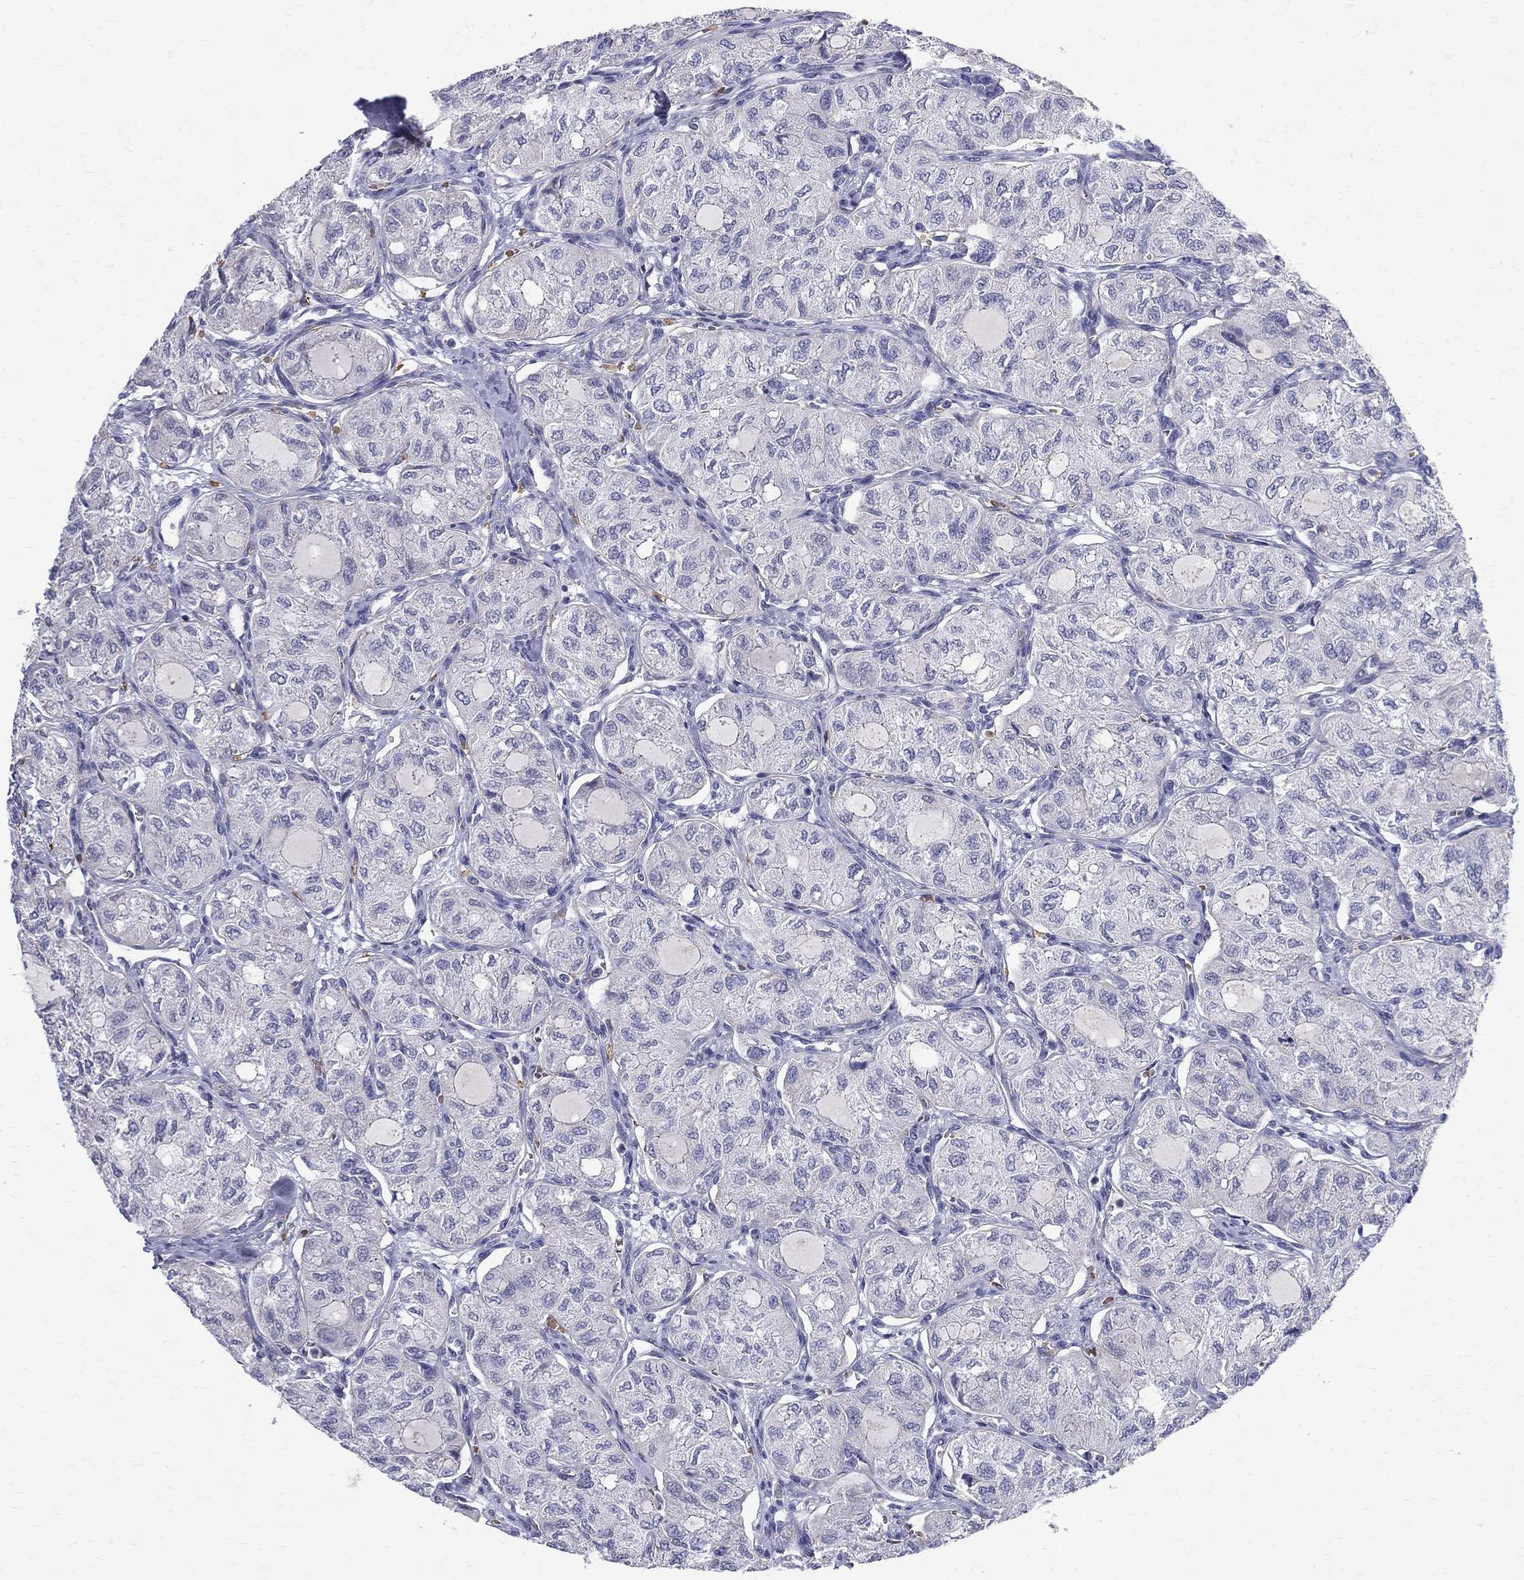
{"staining": {"intensity": "negative", "quantity": "none", "location": "none"}, "tissue": "thyroid cancer", "cell_type": "Tumor cells", "image_type": "cancer", "snomed": [{"axis": "morphology", "description": "Follicular adenoma carcinoma, NOS"}, {"axis": "topography", "description": "Thyroid gland"}], "caption": "There is no significant expression in tumor cells of follicular adenoma carcinoma (thyroid).", "gene": "AGER", "patient": {"sex": "male", "age": 75}}